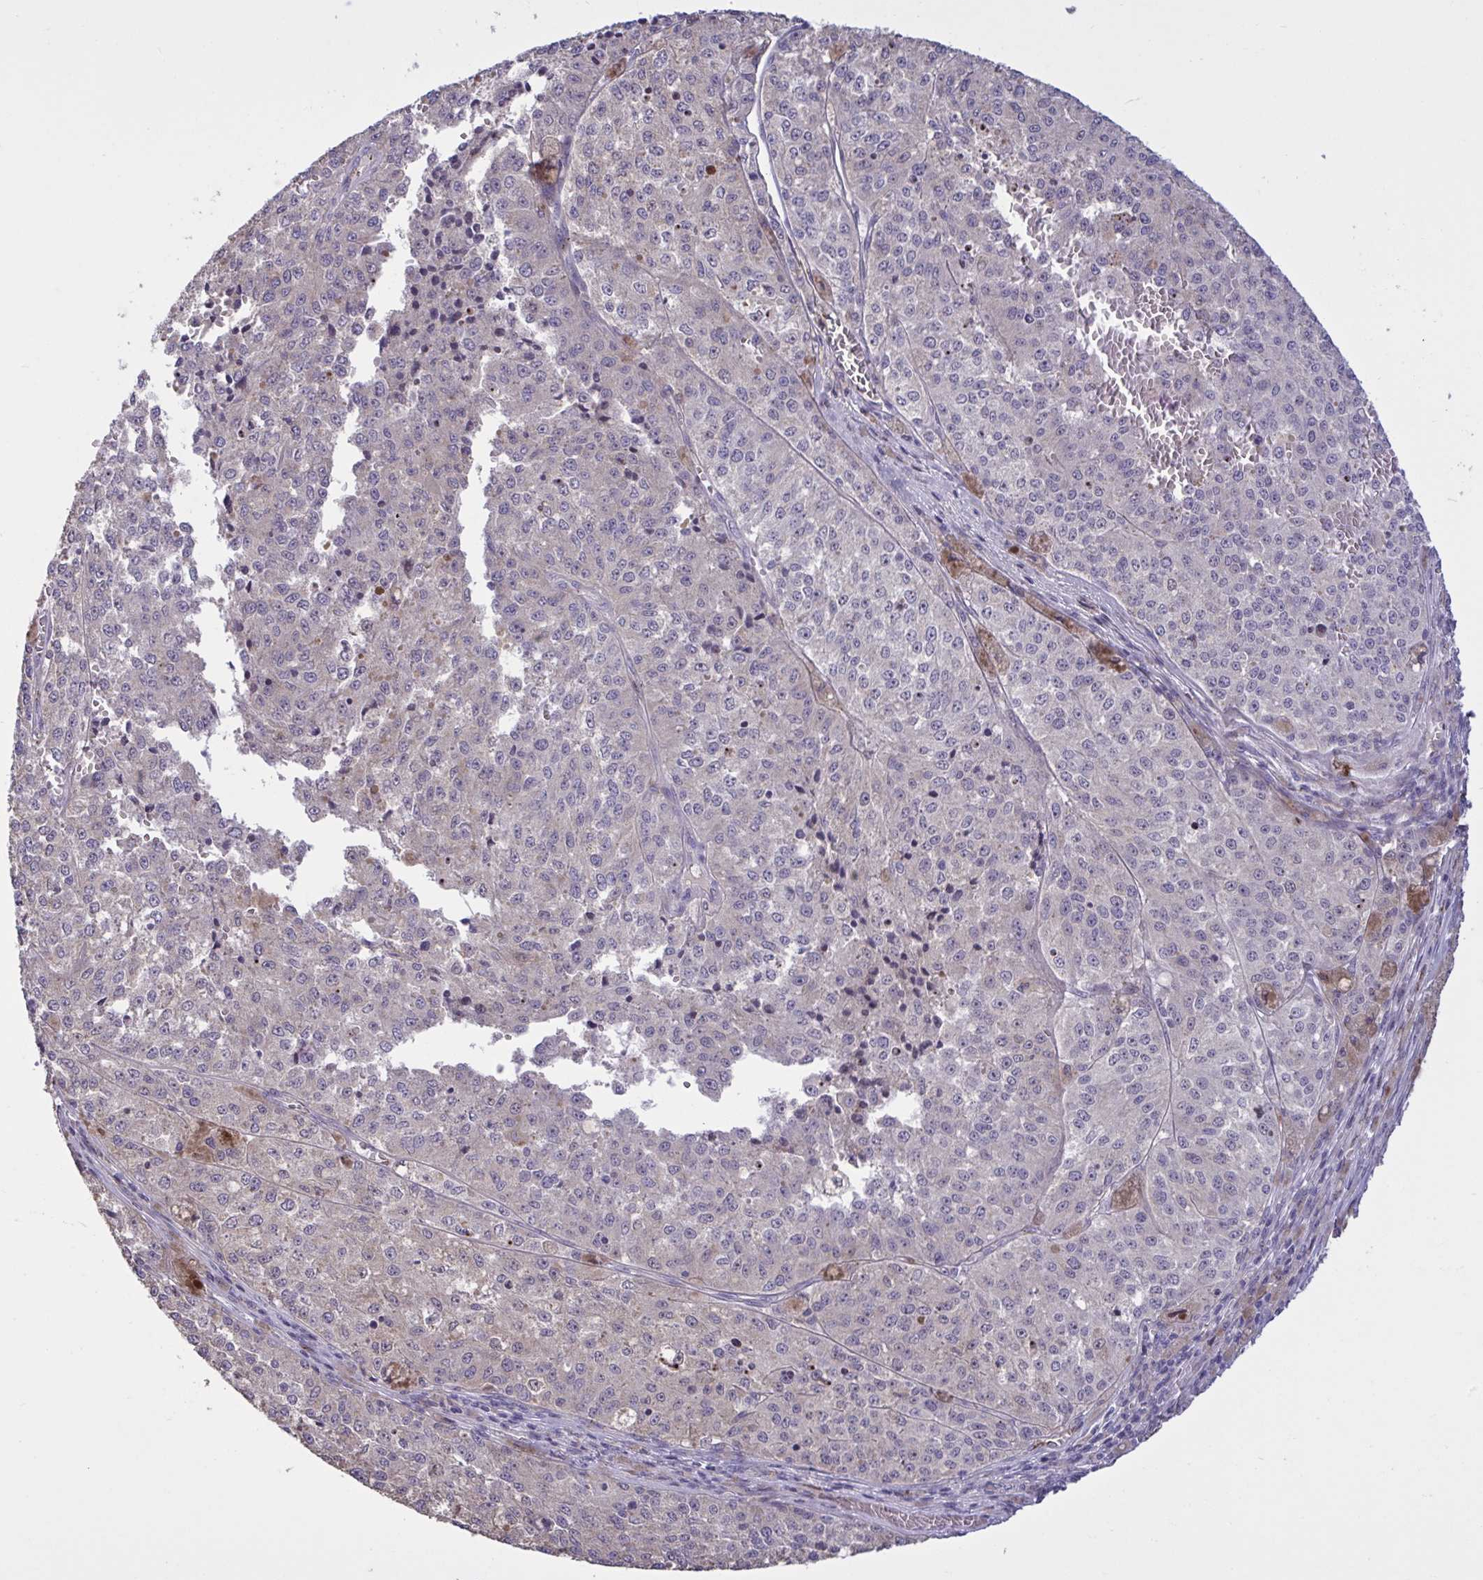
{"staining": {"intensity": "weak", "quantity": "25%-75%", "location": "nuclear"}, "tissue": "melanoma", "cell_type": "Tumor cells", "image_type": "cancer", "snomed": [{"axis": "morphology", "description": "Malignant melanoma, Metastatic site"}, {"axis": "topography", "description": "Lymph node"}], "caption": "Immunohistochemical staining of melanoma displays low levels of weak nuclear staining in approximately 25%-75% of tumor cells.", "gene": "CD101", "patient": {"sex": "female", "age": 64}}